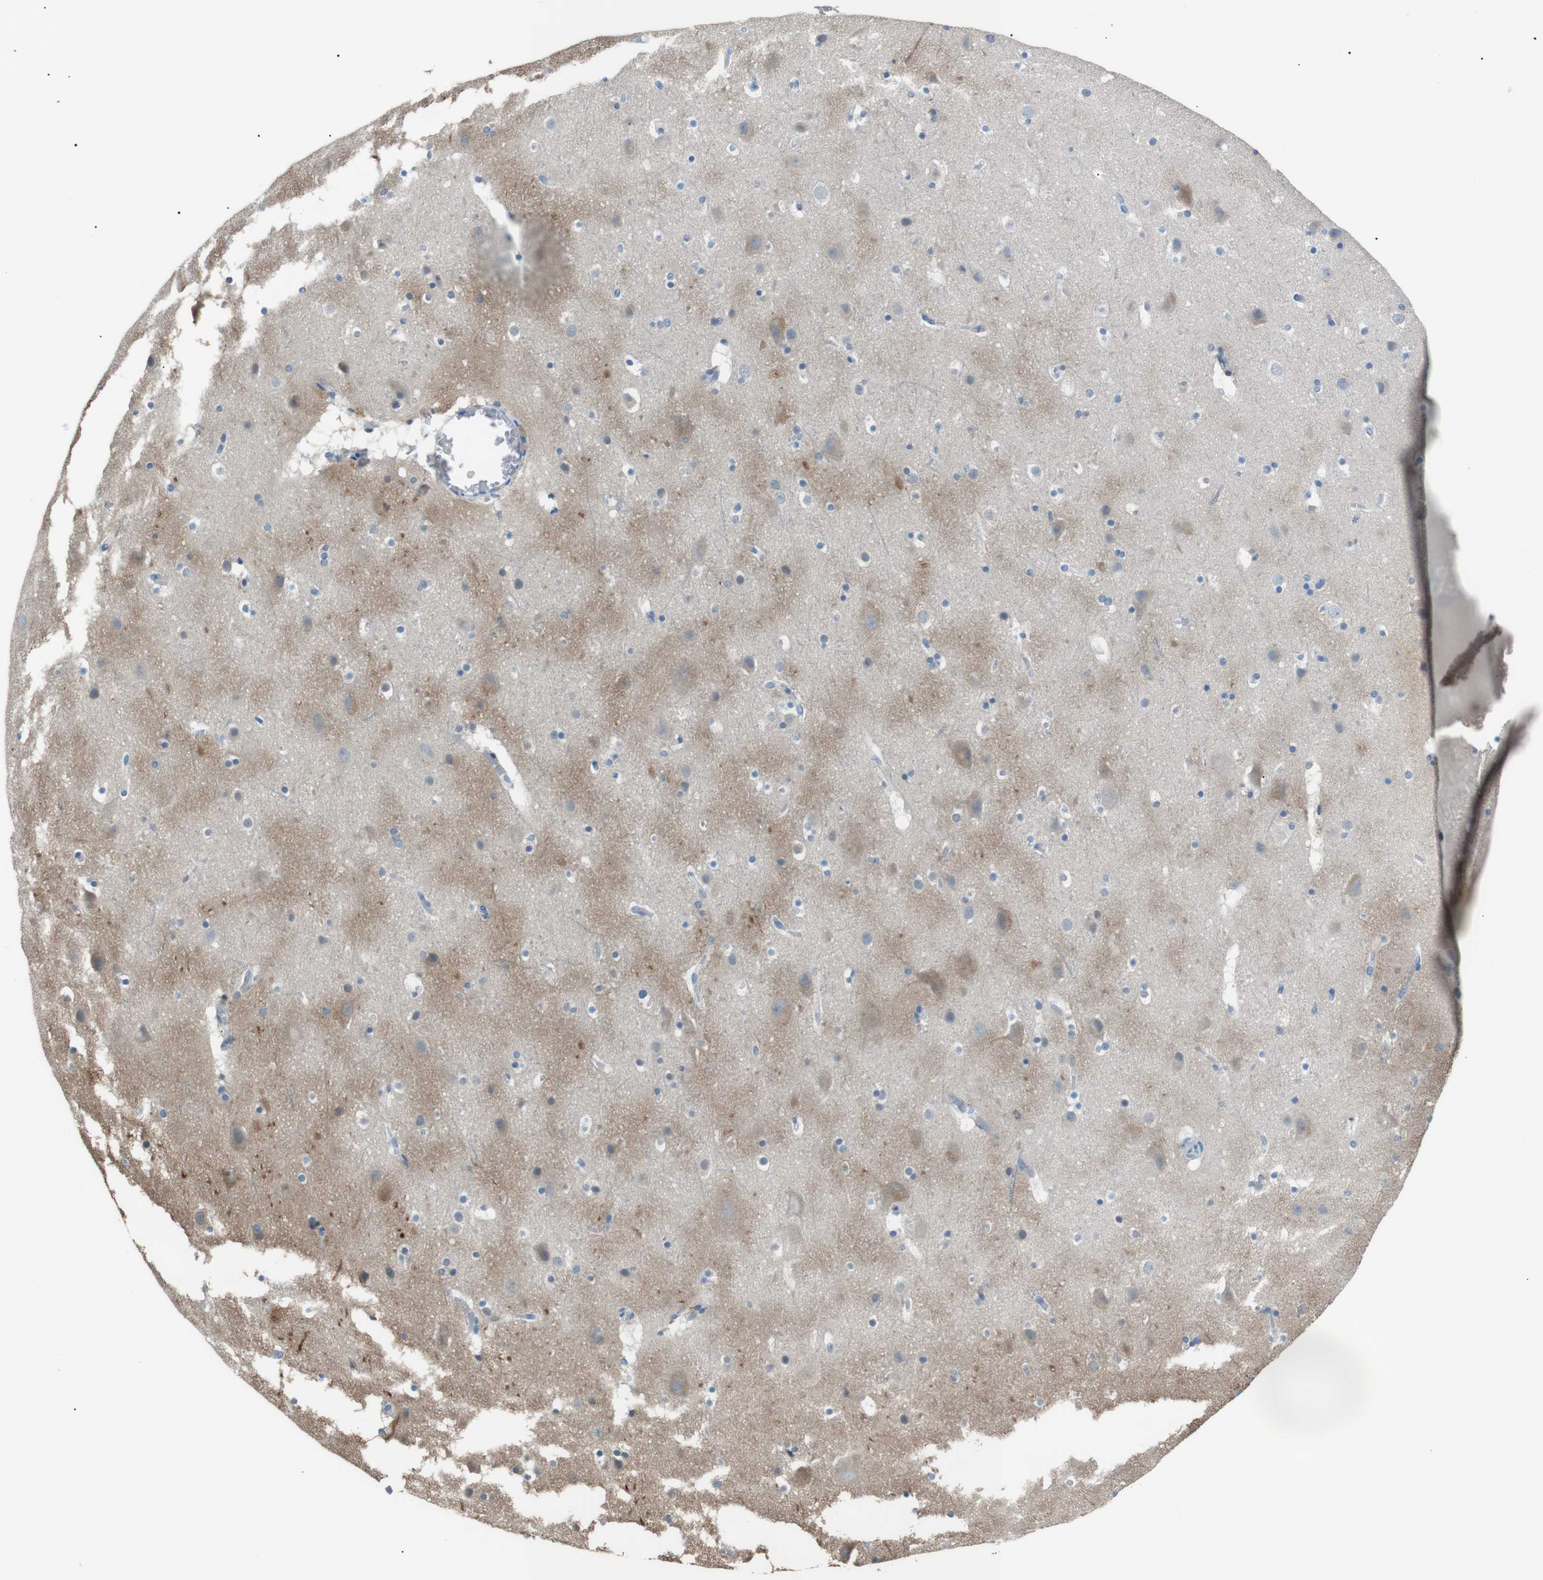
{"staining": {"intensity": "negative", "quantity": "none", "location": "none"}, "tissue": "cerebral cortex", "cell_type": "Endothelial cells", "image_type": "normal", "snomed": [{"axis": "morphology", "description": "Normal tissue, NOS"}, {"axis": "topography", "description": "Cerebral cortex"}], "caption": "Cerebral cortex was stained to show a protein in brown. There is no significant expression in endothelial cells. (DAB IHC, high magnification).", "gene": "CDH26", "patient": {"sex": "male", "age": 45}}